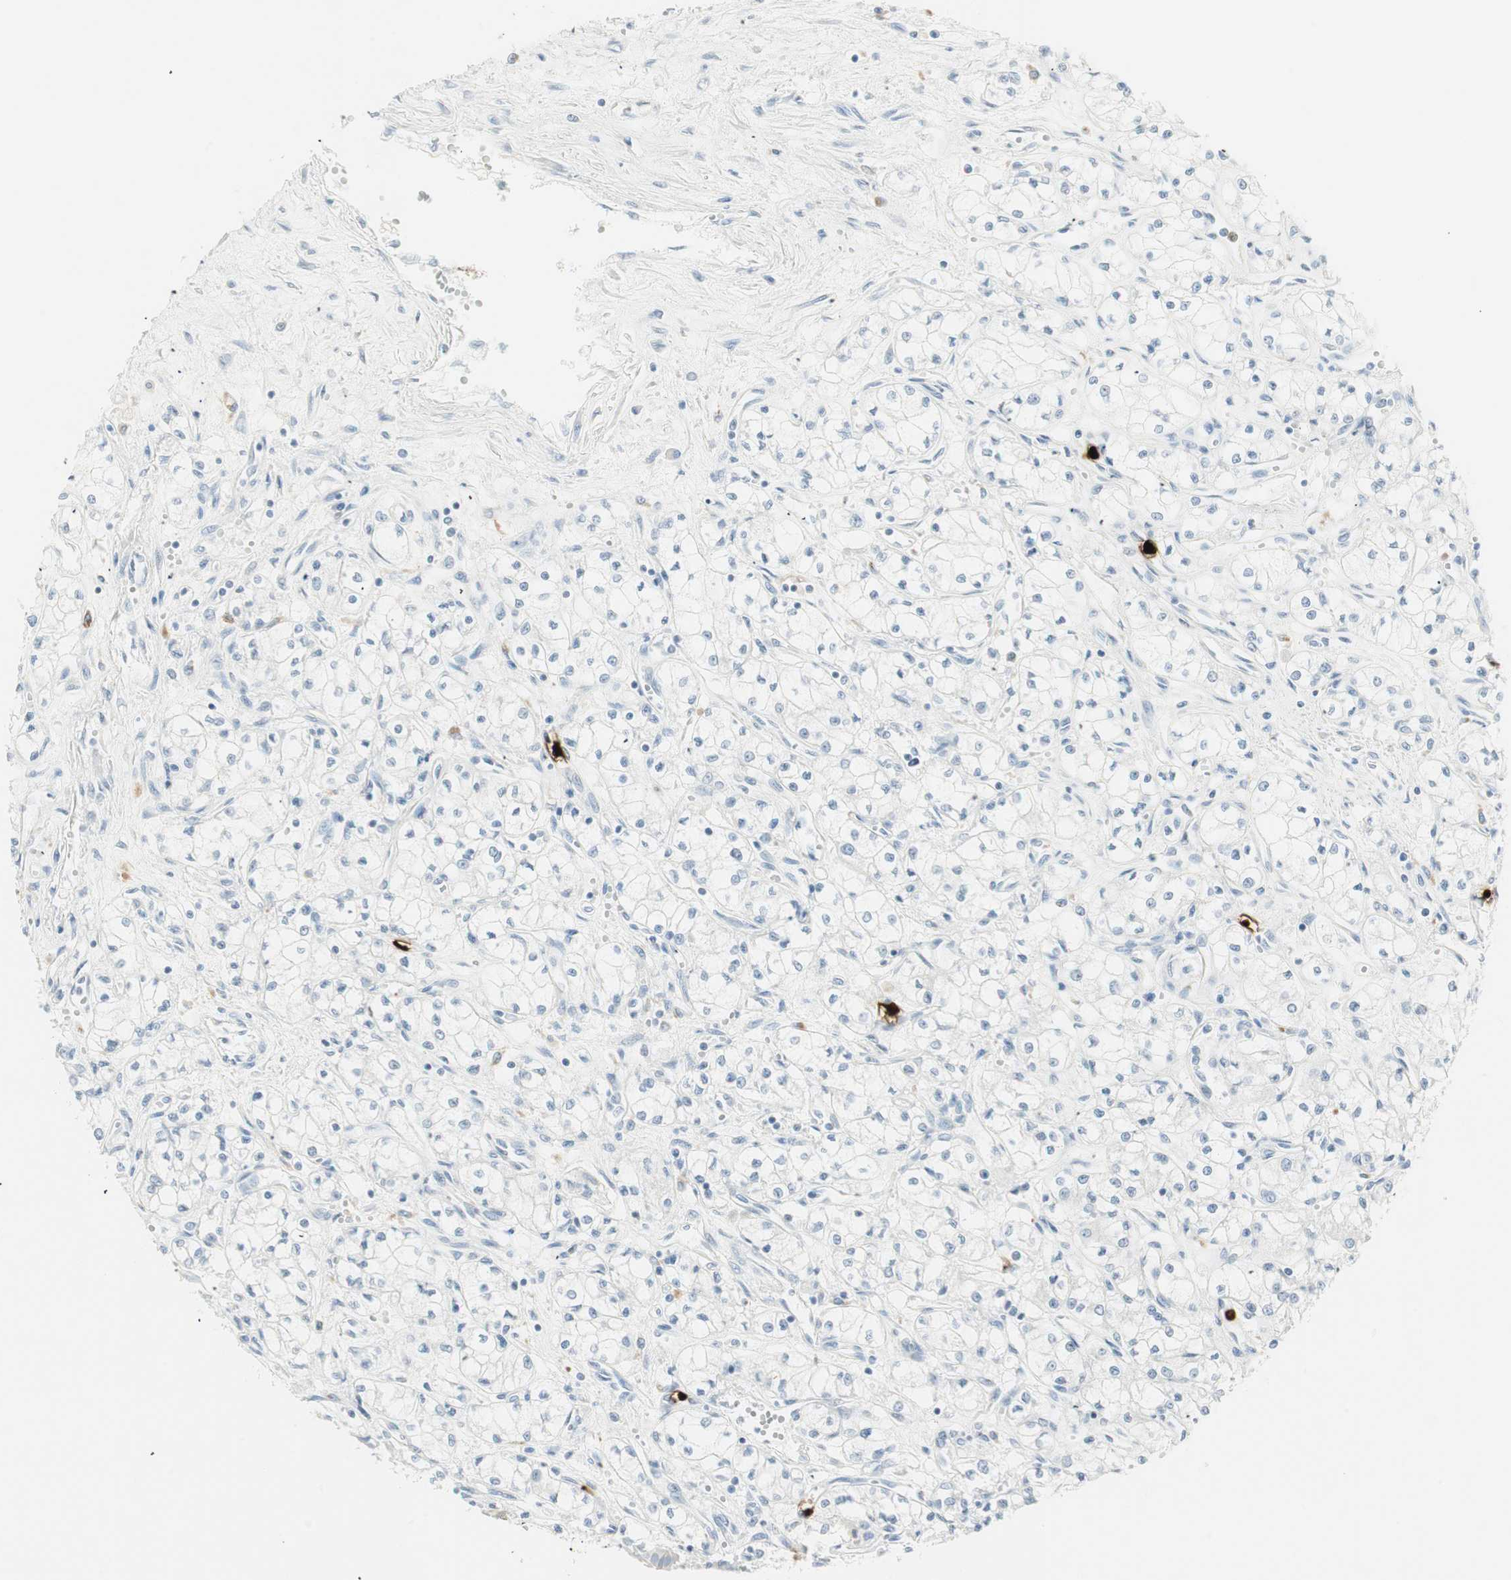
{"staining": {"intensity": "negative", "quantity": "none", "location": "none"}, "tissue": "renal cancer", "cell_type": "Tumor cells", "image_type": "cancer", "snomed": [{"axis": "morphology", "description": "Normal tissue, NOS"}, {"axis": "morphology", "description": "Adenocarcinoma, NOS"}, {"axis": "topography", "description": "Kidney"}], "caption": "This is a histopathology image of immunohistochemistry (IHC) staining of adenocarcinoma (renal), which shows no expression in tumor cells.", "gene": "PRTN3", "patient": {"sex": "male", "age": 59}}